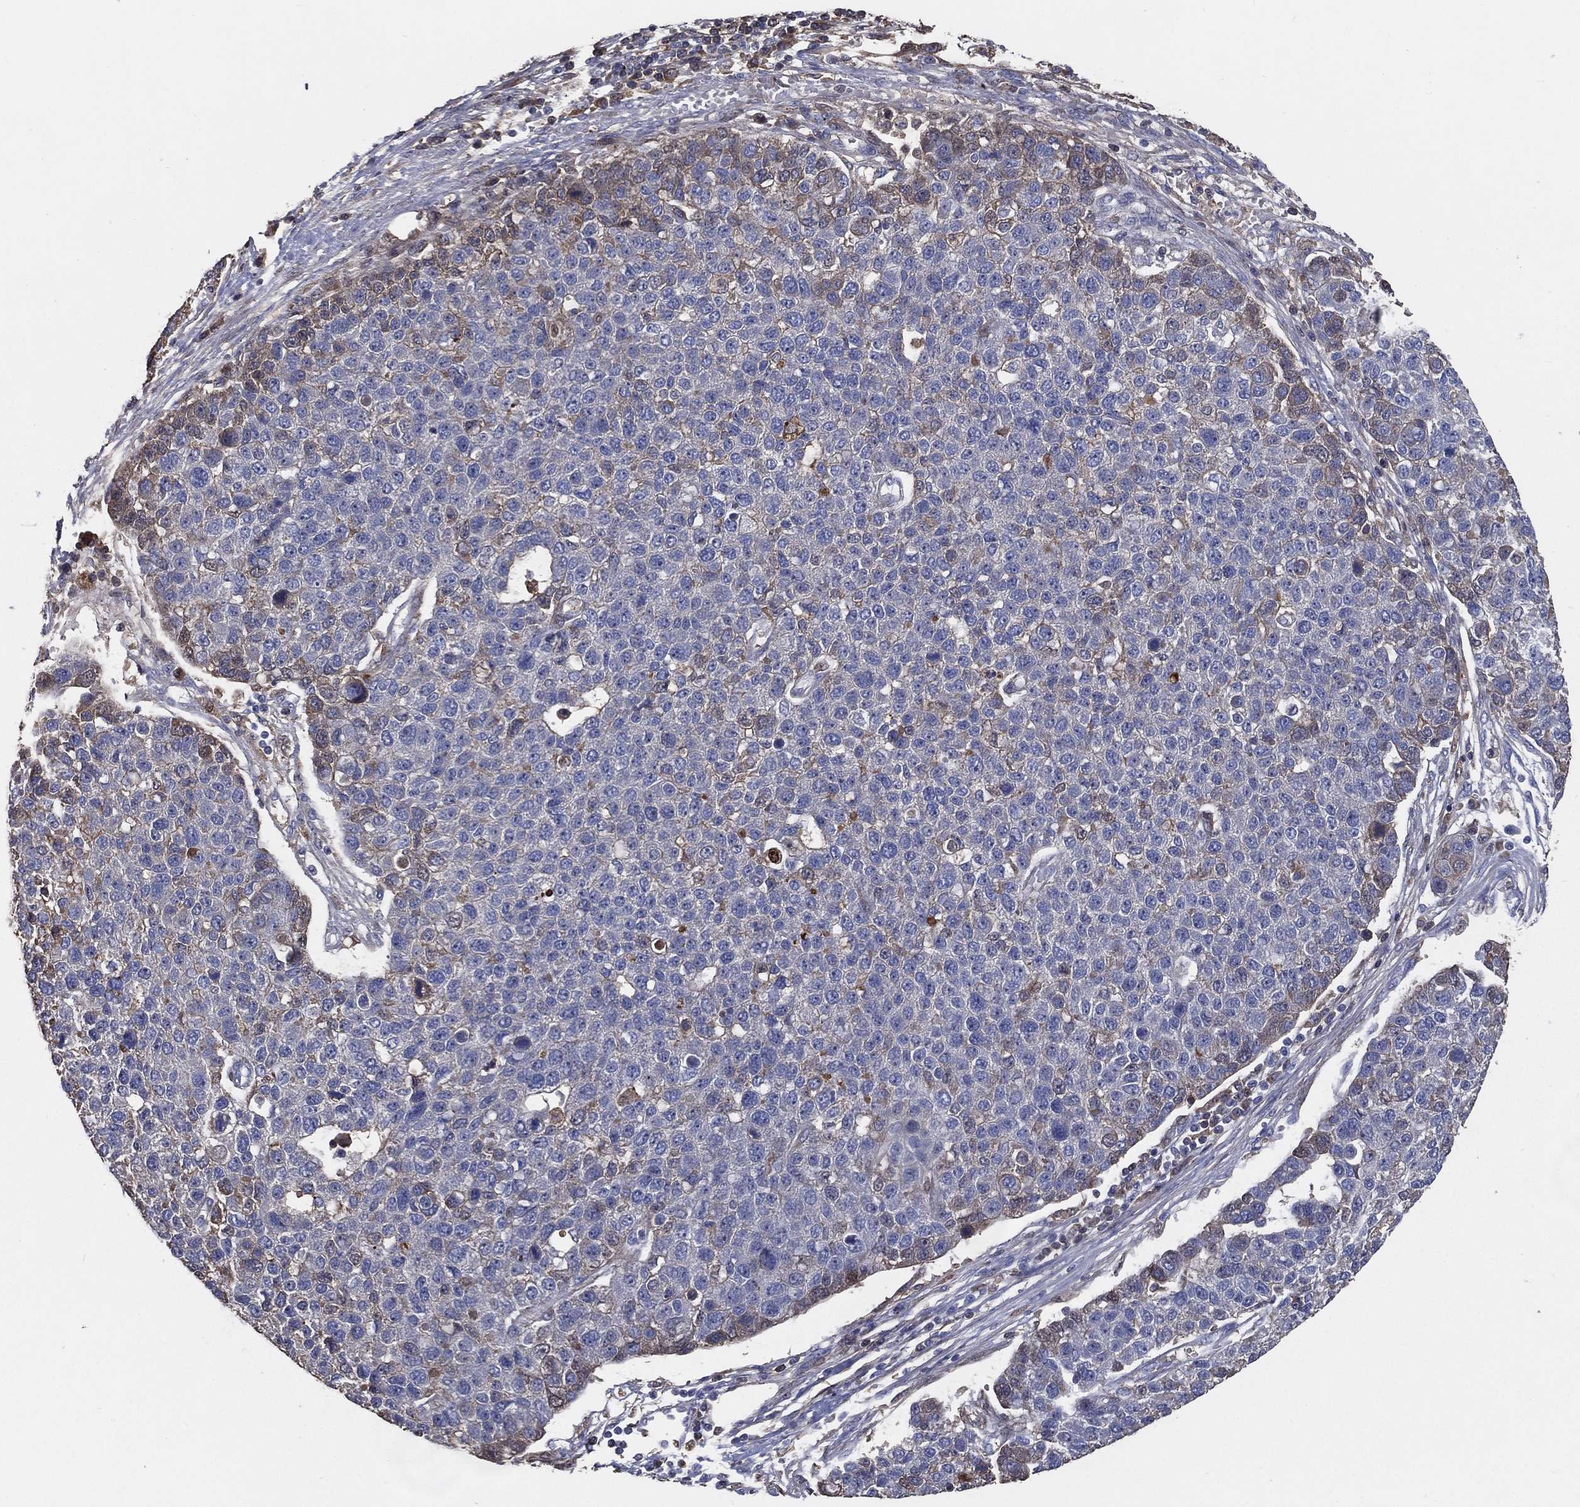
{"staining": {"intensity": "weak", "quantity": "<25%", "location": "cytoplasmic/membranous"}, "tissue": "pancreatic cancer", "cell_type": "Tumor cells", "image_type": "cancer", "snomed": [{"axis": "morphology", "description": "Adenocarcinoma, NOS"}, {"axis": "topography", "description": "Pancreas"}], "caption": "Immunohistochemistry of human adenocarcinoma (pancreatic) shows no positivity in tumor cells.", "gene": "EFNA1", "patient": {"sex": "female", "age": 61}}